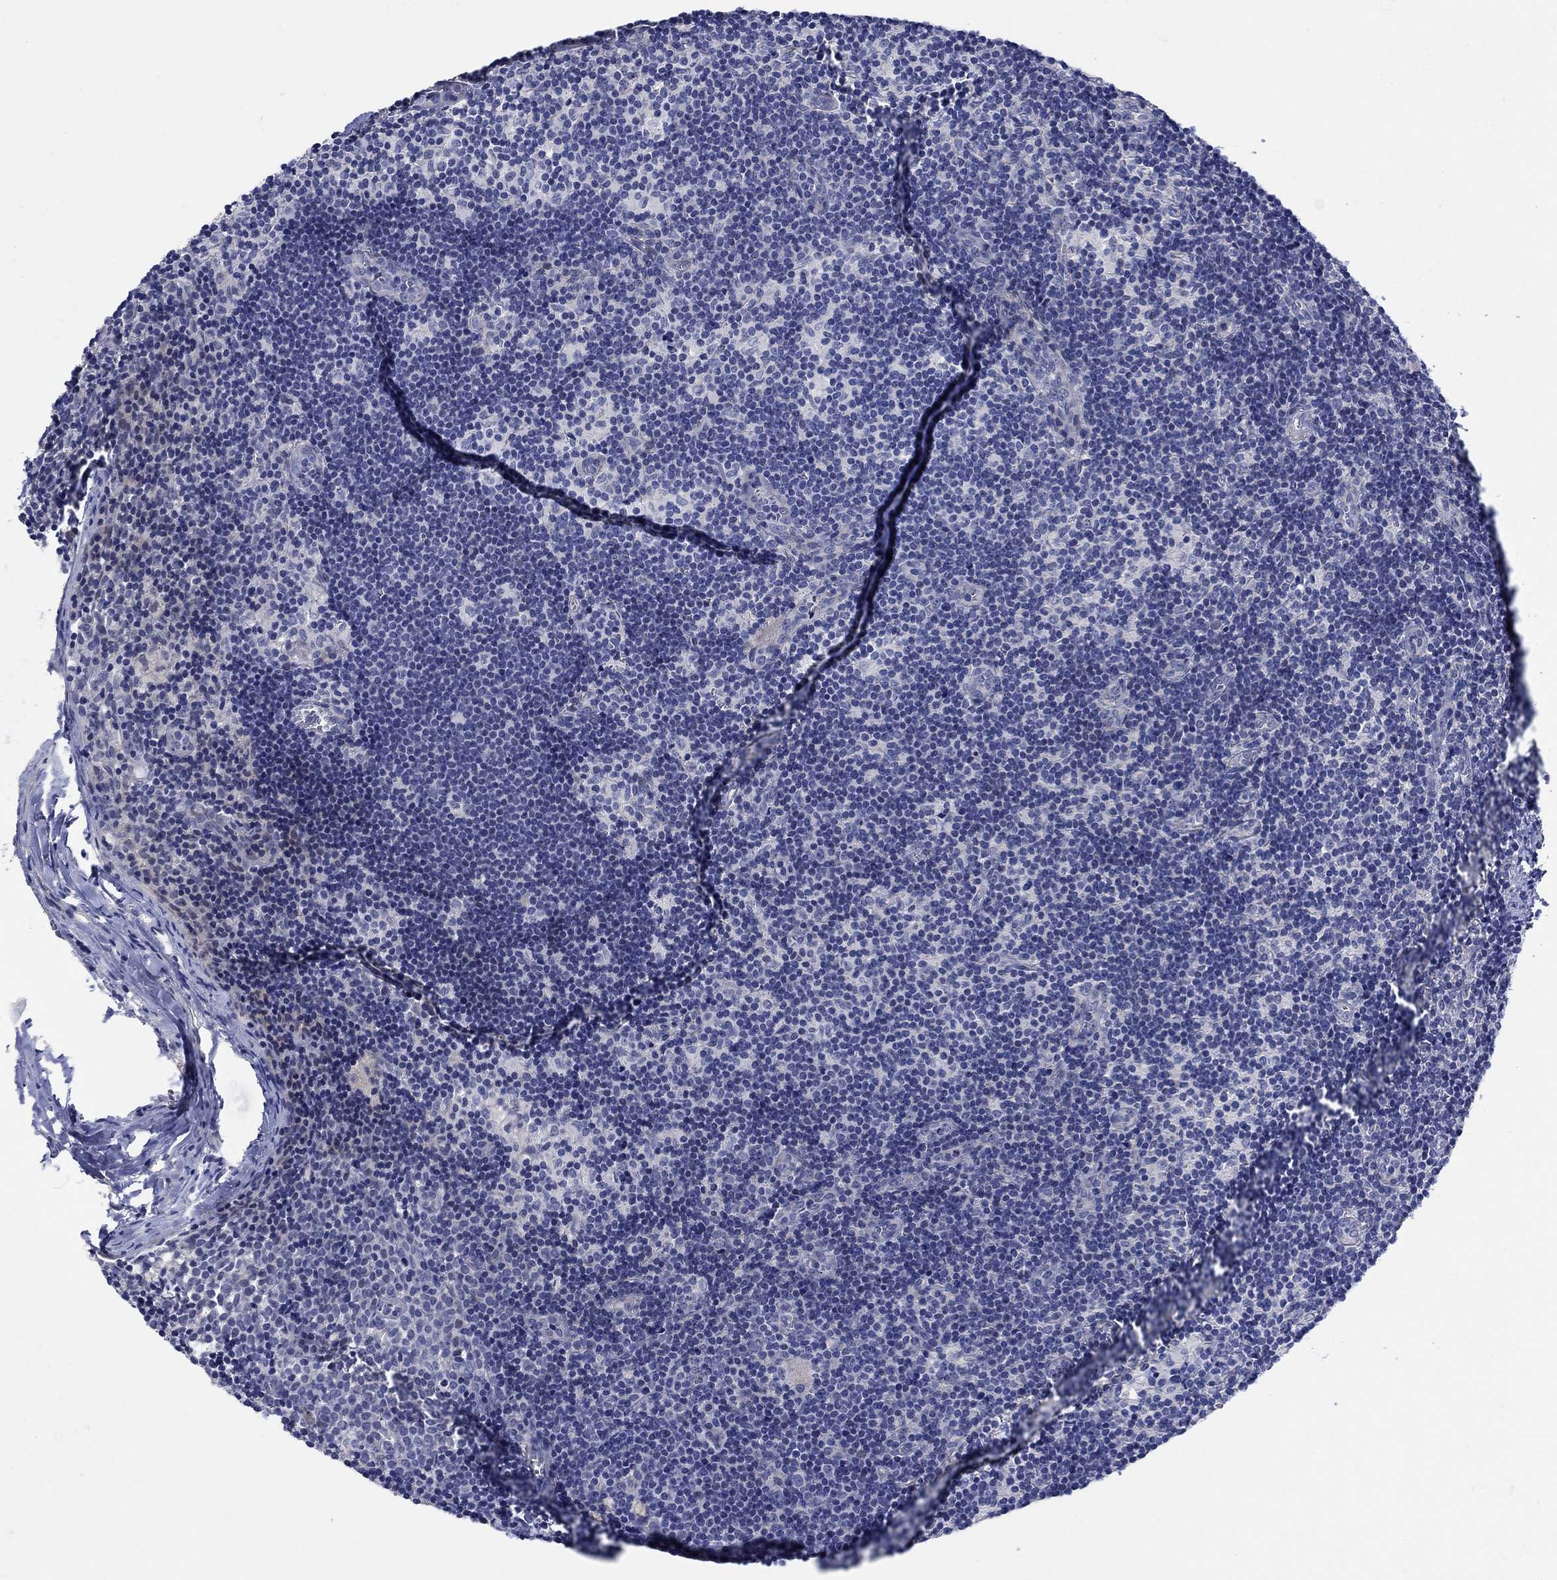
{"staining": {"intensity": "negative", "quantity": "none", "location": "none"}, "tissue": "lymph node", "cell_type": "Germinal center cells", "image_type": "normal", "snomed": [{"axis": "morphology", "description": "Normal tissue, NOS"}, {"axis": "topography", "description": "Lymph node"}], "caption": "The image shows no significant positivity in germinal center cells of lymph node. Nuclei are stained in blue.", "gene": "SCN7A", "patient": {"sex": "female", "age": 52}}